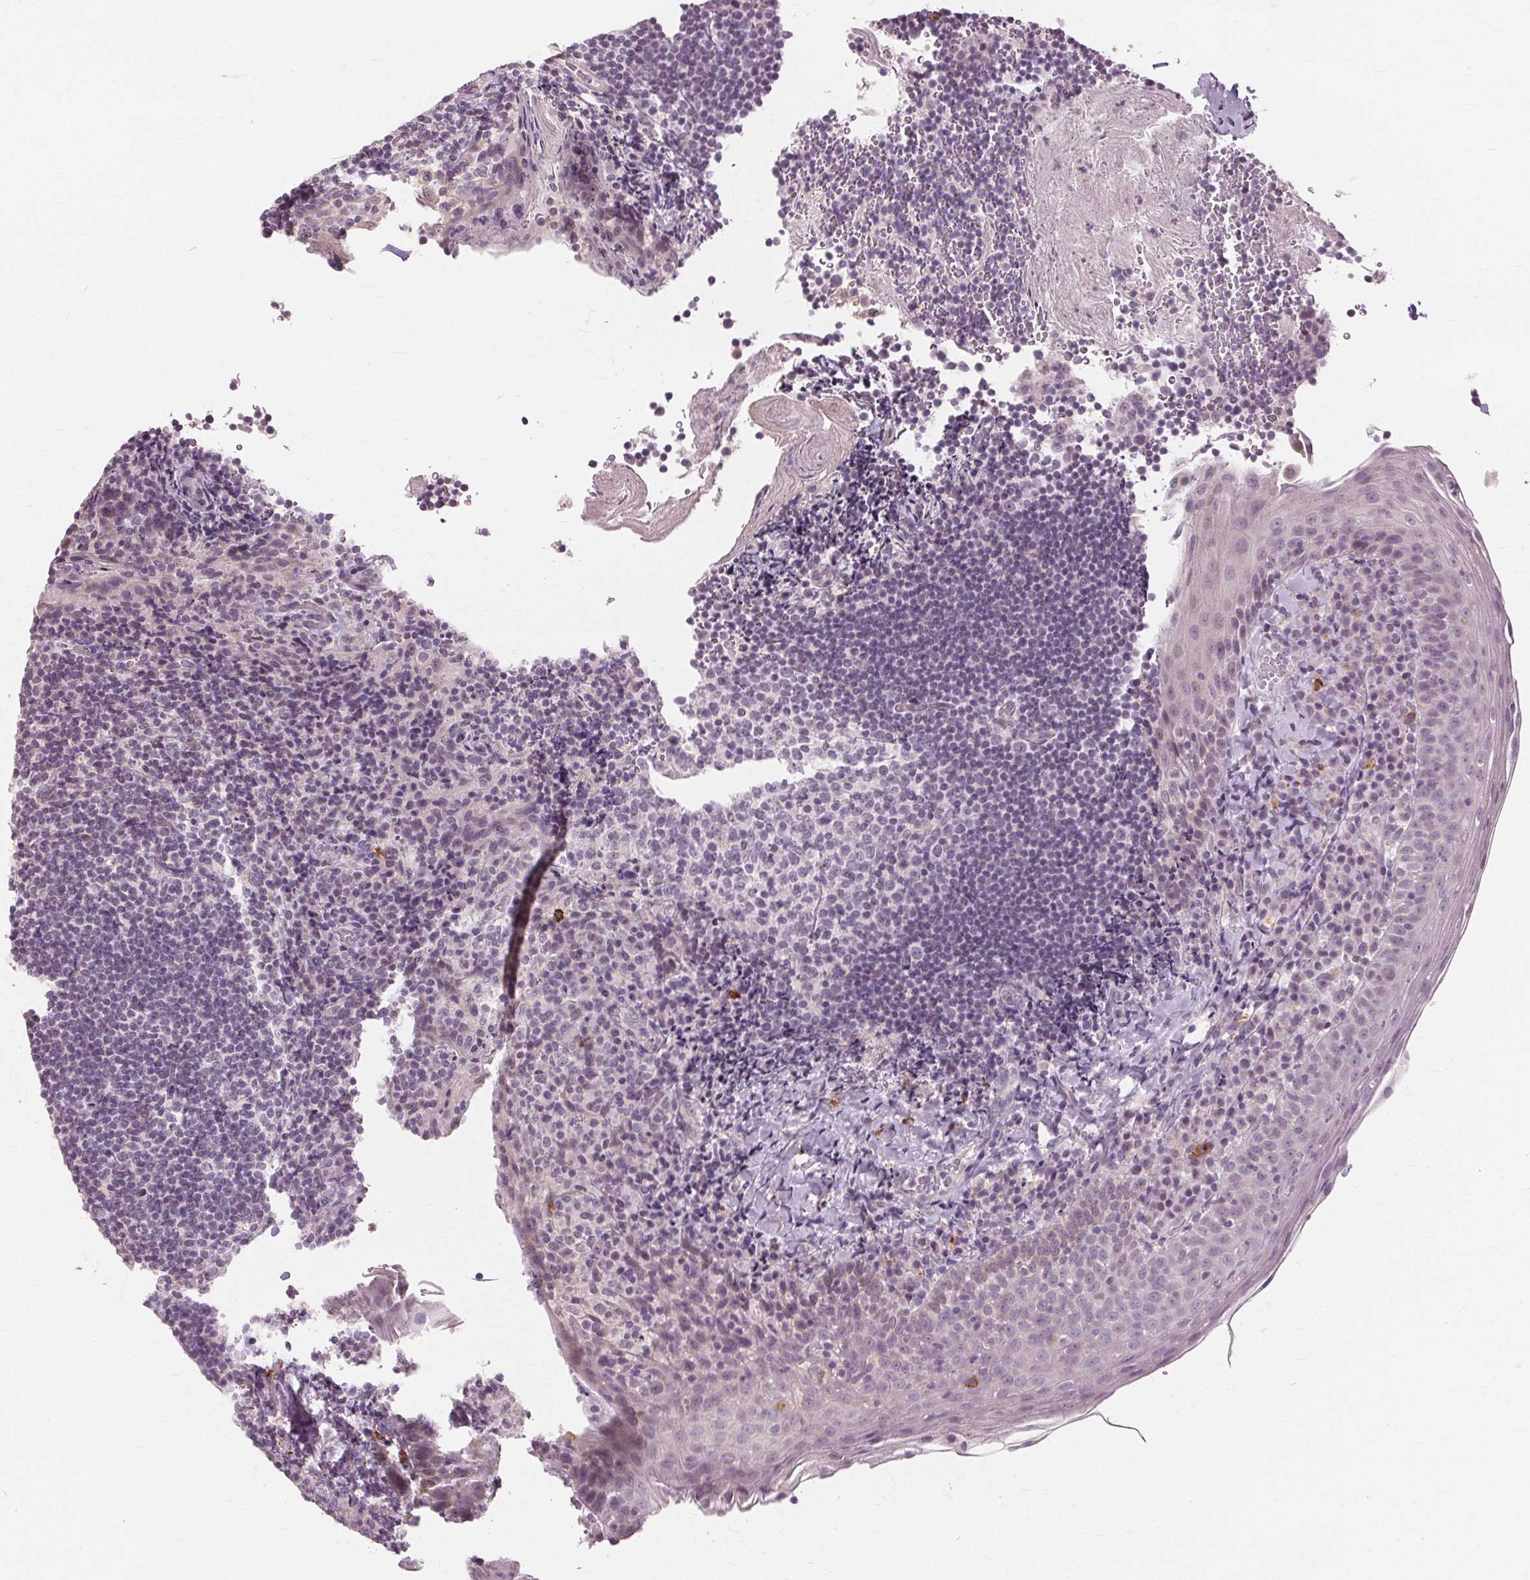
{"staining": {"intensity": "negative", "quantity": "none", "location": "none"}, "tissue": "tonsil", "cell_type": "Germinal center cells", "image_type": "normal", "snomed": [{"axis": "morphology", "description": "Normal tissue, NOS"}, {"axis": "topography", "description": "Tonsil"}], "caption": "High power microscopy micrograph of an immunohistochemistry (IHC) histopathology image of unremarkable tonsil, revealing no significant positivity in germinal center cells. Brightfield microscopy of immunohistochemistry stained with DAB (3,3'-diaminobenzidine) (brown) and hematoxylin (blue), captured at high magnification.", "gene": "SIGLEC6", "patient": {"sex": "female", "age": 10}}